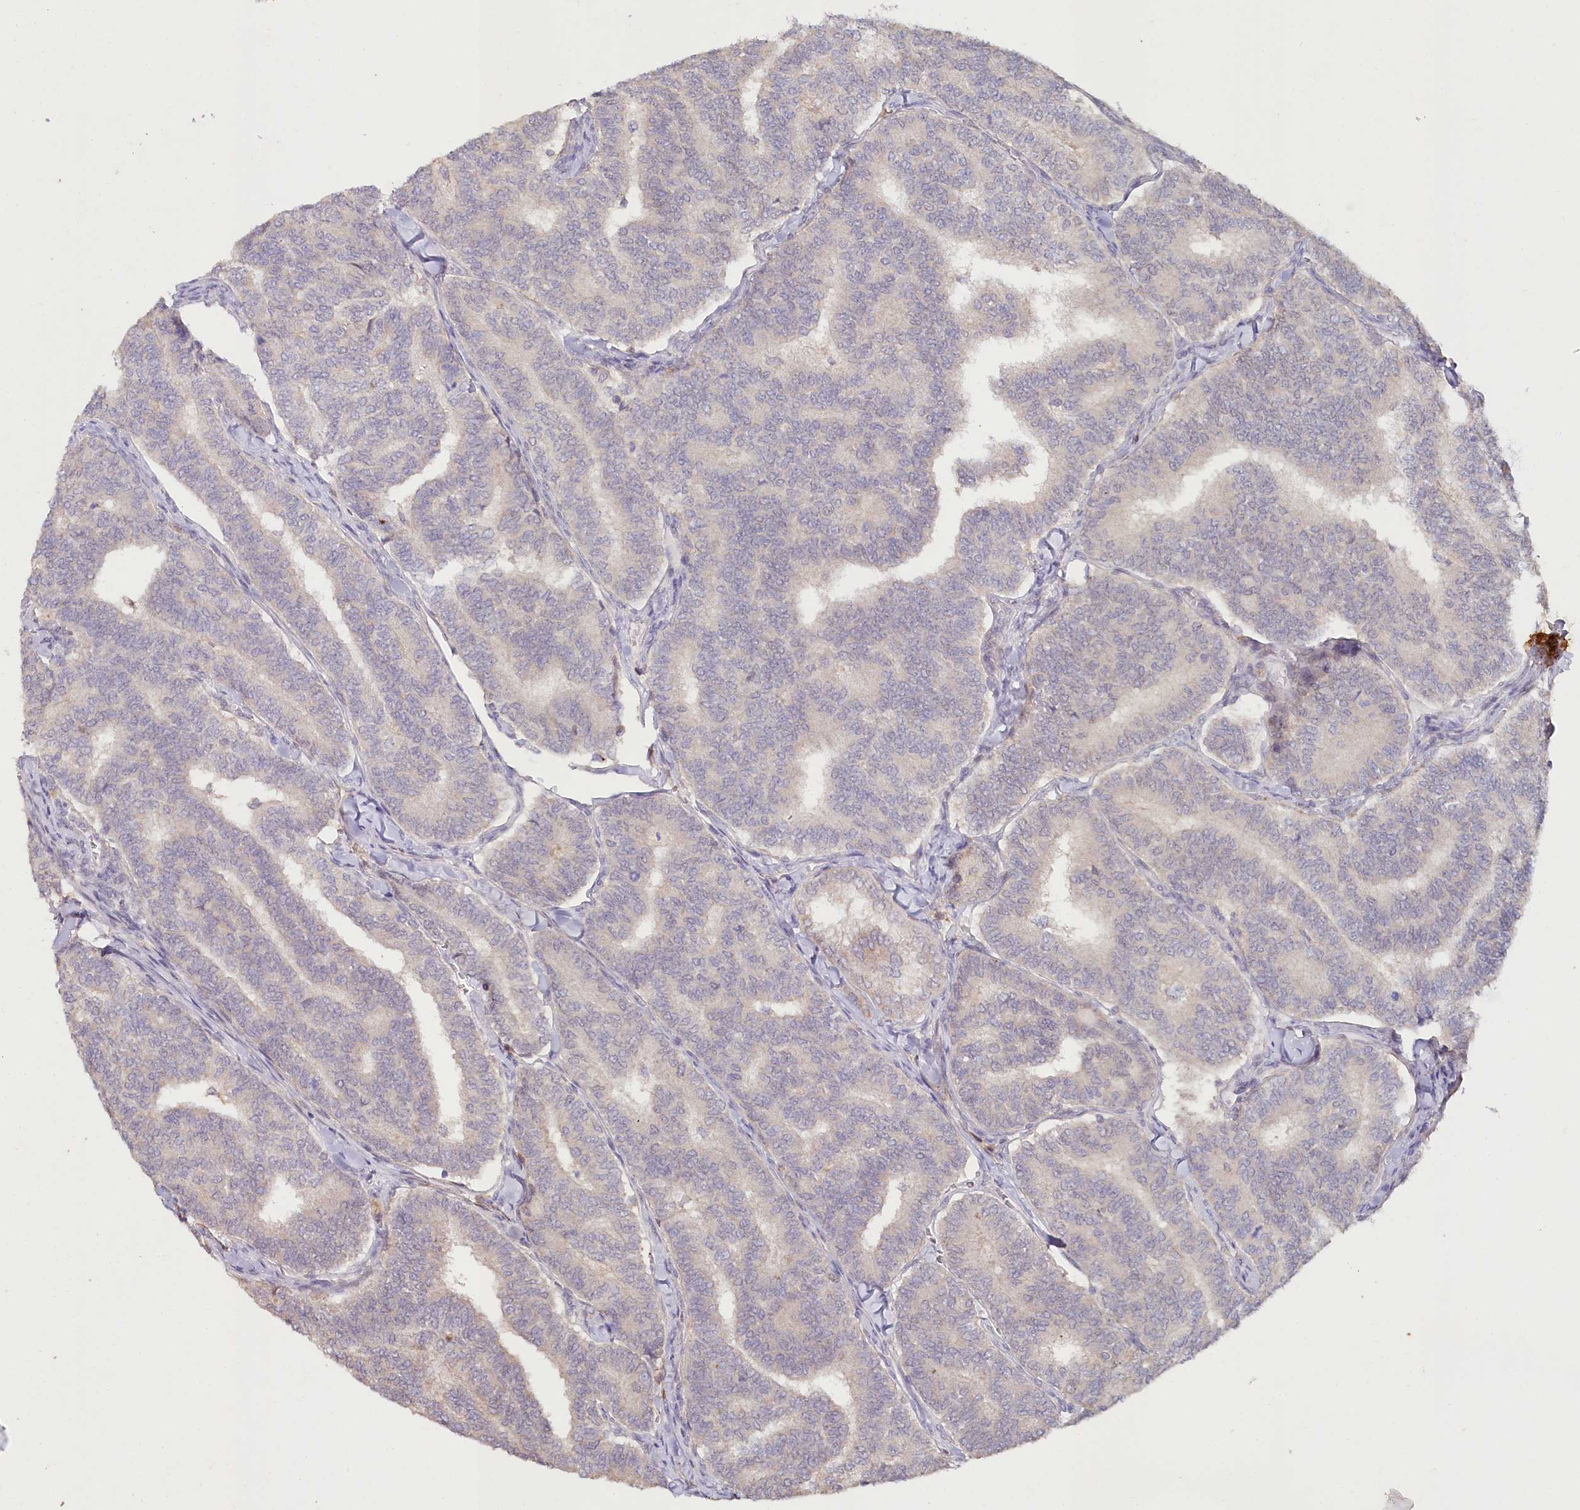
{"staining": {"intensity": "negative", "quantity": "none", "location": "none"}, "tissue": "thyroid cancer", "cell_type": "Tumor cells", "image_type": "cancer", "snomed": [{"axis": "morphology", "description": "Papillary adenocarcinoma, NOS"}, {"axis": "topography", "description": "Thyroid gland"}], "caption": "IHC image of thyroid cancer stained for a protein (brown), which reveals no expression in tumor cells.", "gene": "ALDH3B1", "patient": {"sex": "female", "age": 35}}